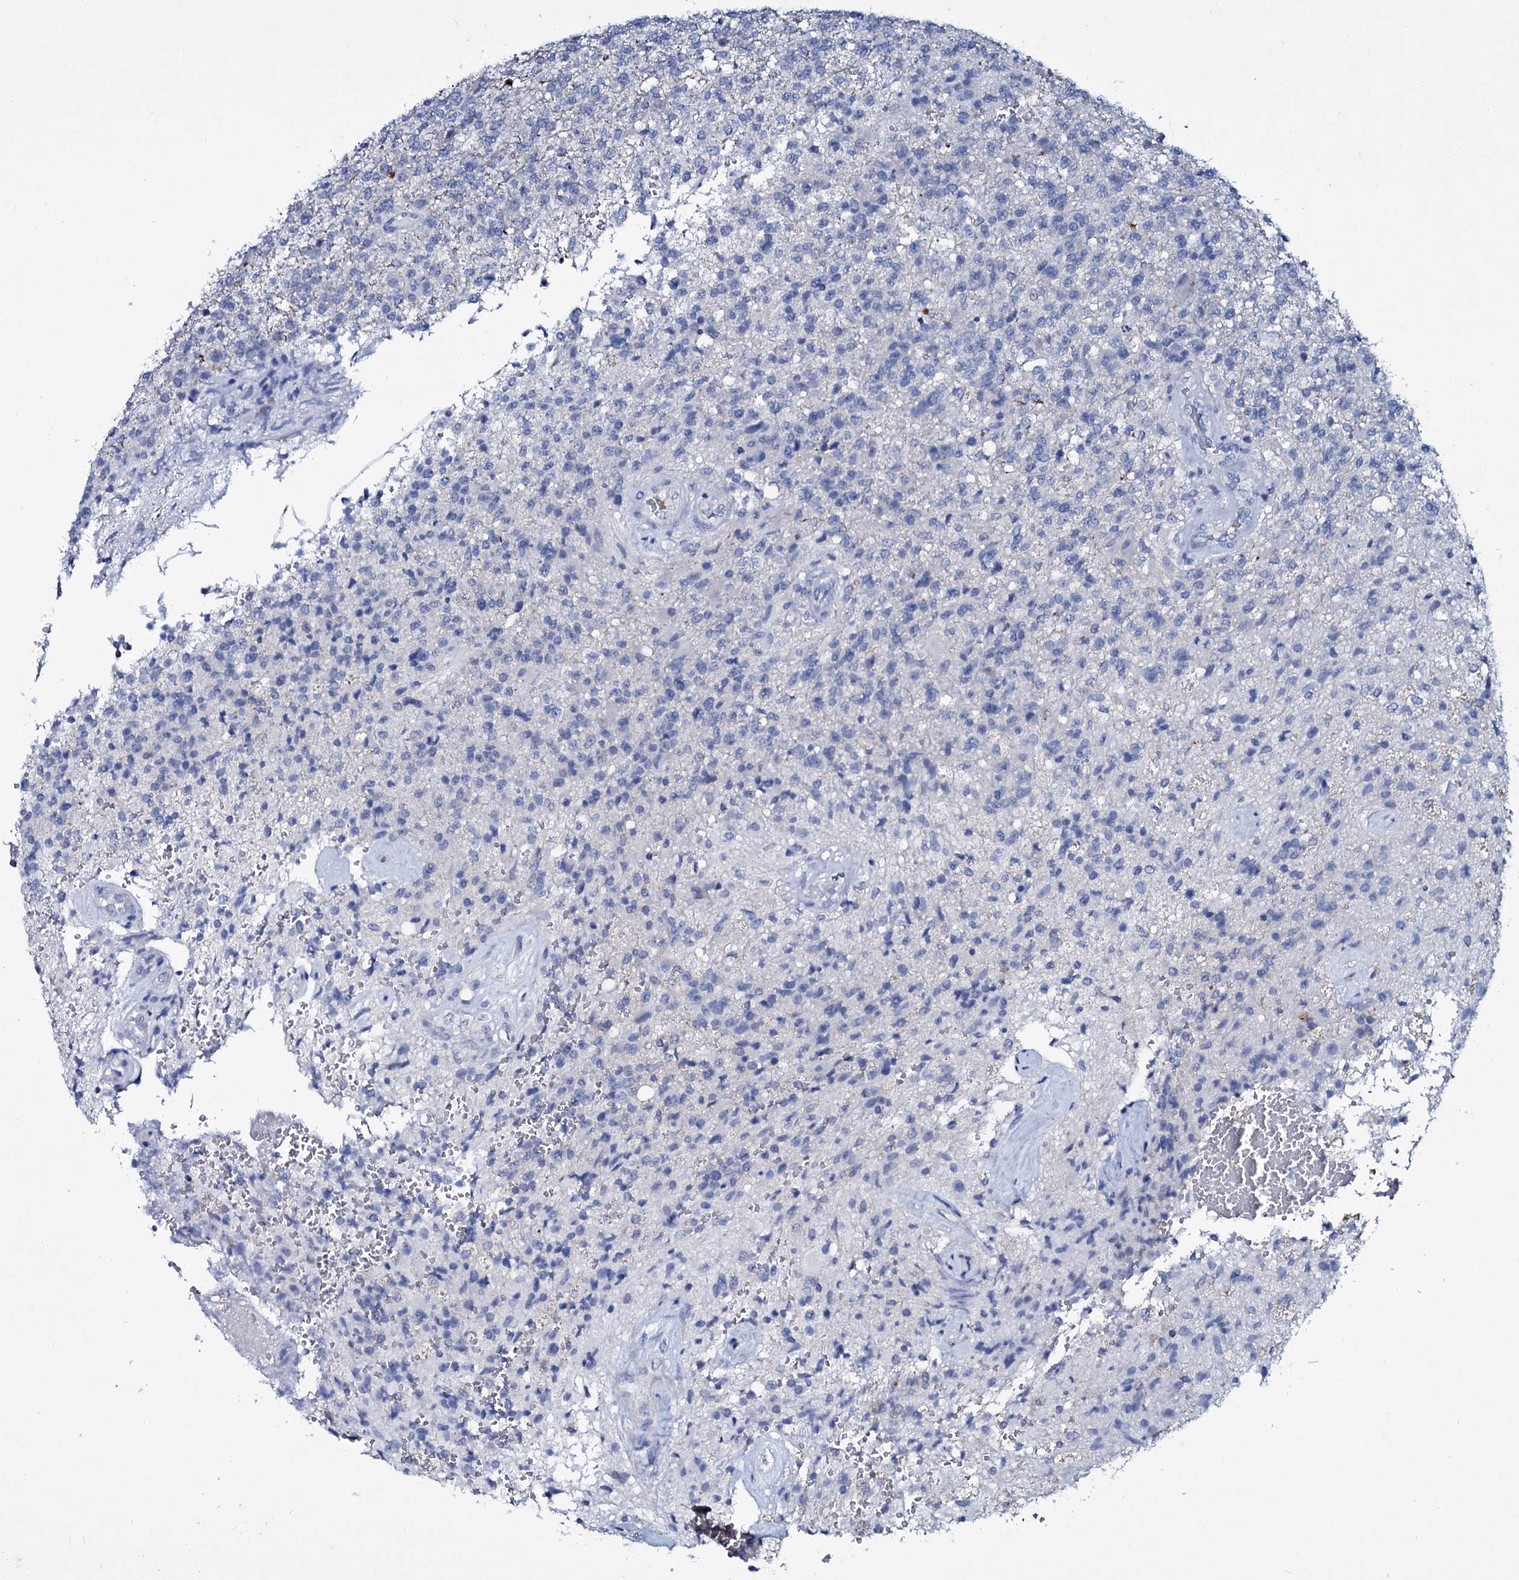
{"staining": {"intensity": "negative", "quantity": "none", "location": "none"}, "tissue": "glioma", "cell_type": "Tumor cells", "image_type": "cancer", "snomed": [{"axis": "morphology", "description": "Glioma, malignant, High grade"}, {"axis": "topography", "description": "Brain"}], "caption": "Immunohistochemical staining of glioma shows no significant staining in tumor cells. (DAB immunohistochemistry (IHC) visualized using brightfield microscopy, high magnification).", "gene": "TPGS2", "patient": {"sex": "male", "age": 56}}